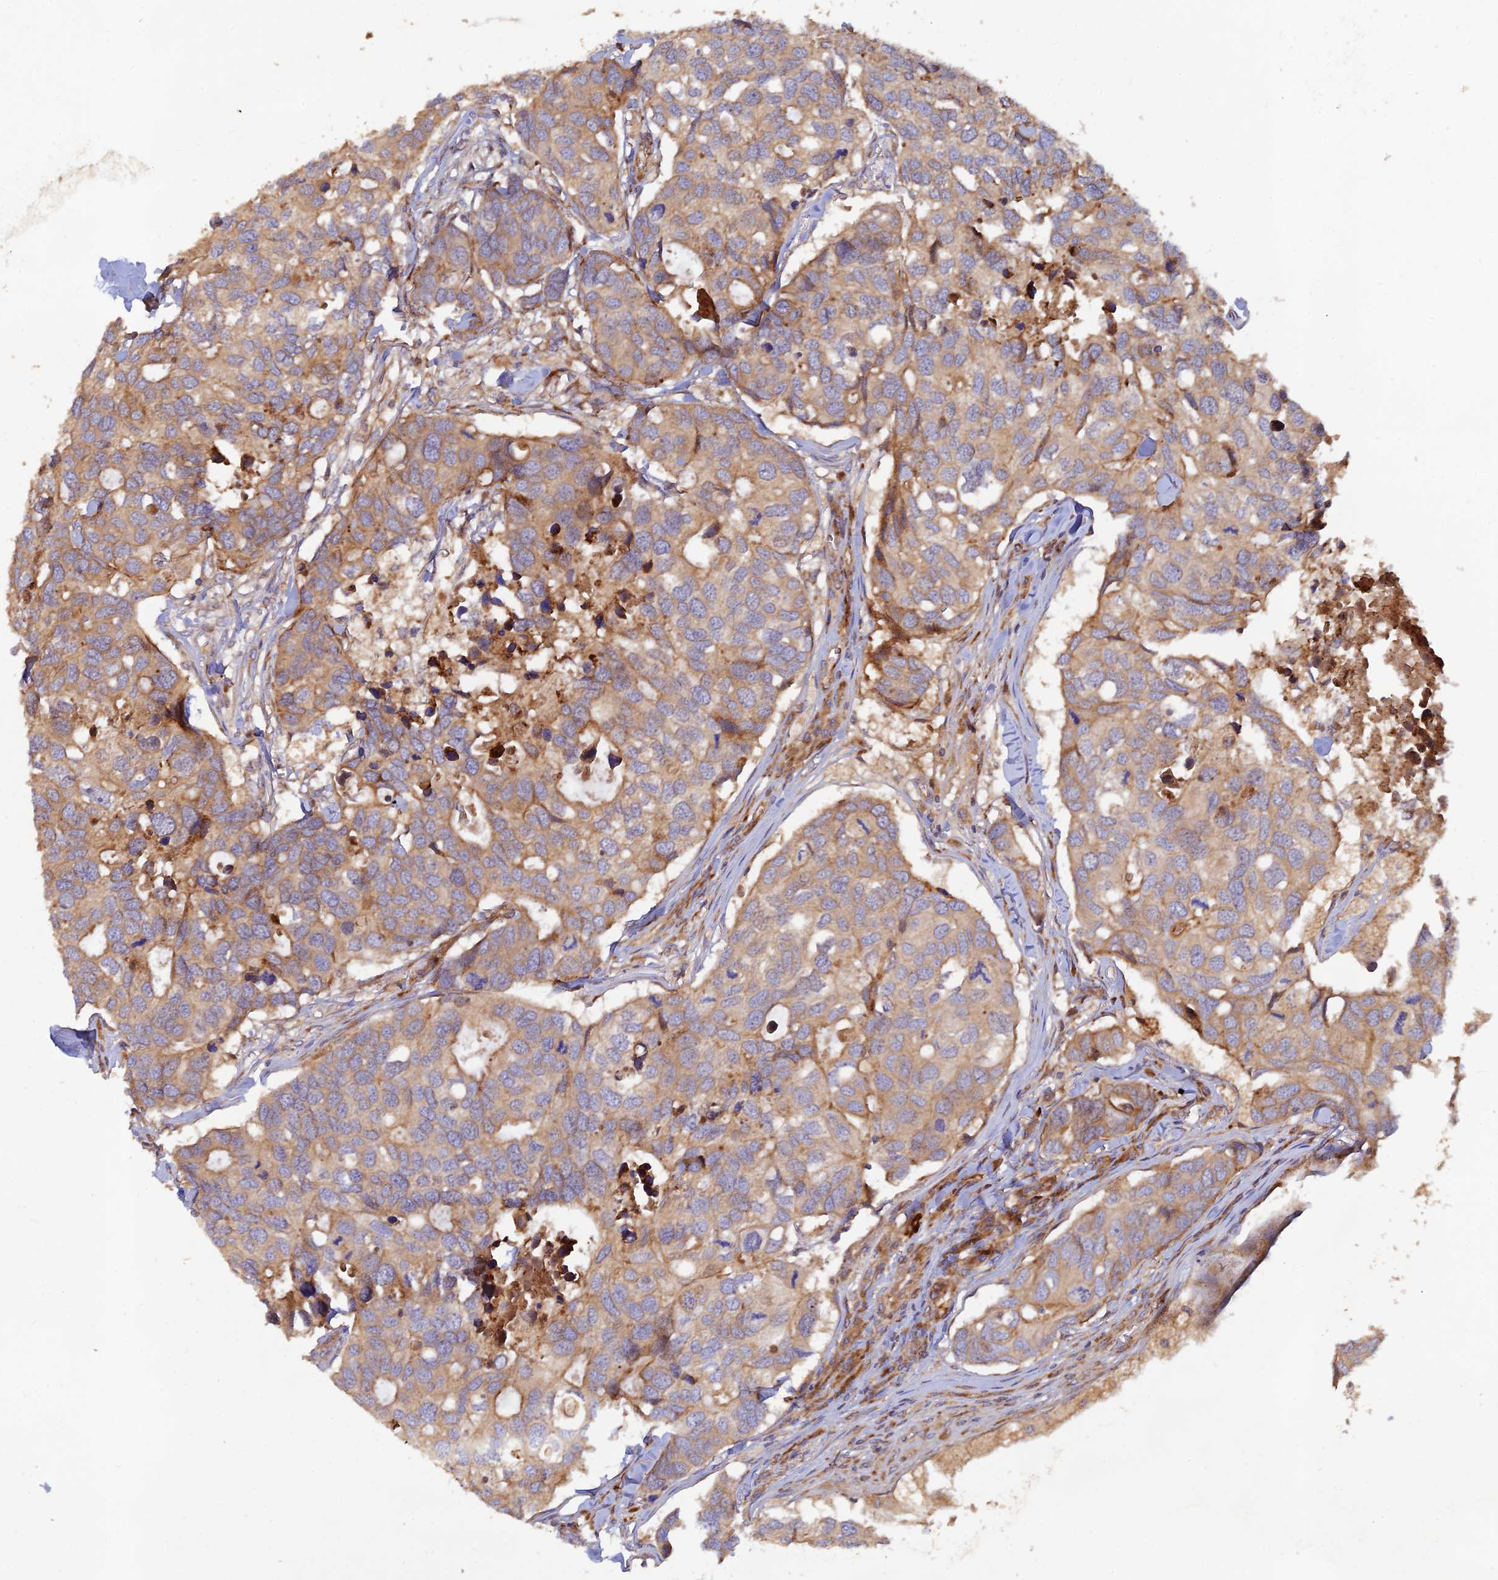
{"staining": {"intensity": "moderate", "quantity": "25%-75%", "location": "cytoplasmic/membranous"}, "tissue": "breast cancer", "cell_type": "Tumor cells", "image_type": "cancer", "snomed": [{"axis": "morphology", "description": "Duct carcinoma"}, {"axis": "topography", "description": "Breast"}], "caption": "About 25%-75% of tumor cells in breast cancer (intraductal carcinoma) exhibit moderate cytoplasmic/membranous protein staining as visualized by brown immunohistochemical staining.", "gene": "GMCL1", "patient": {"sex": "female", "age": 83}}